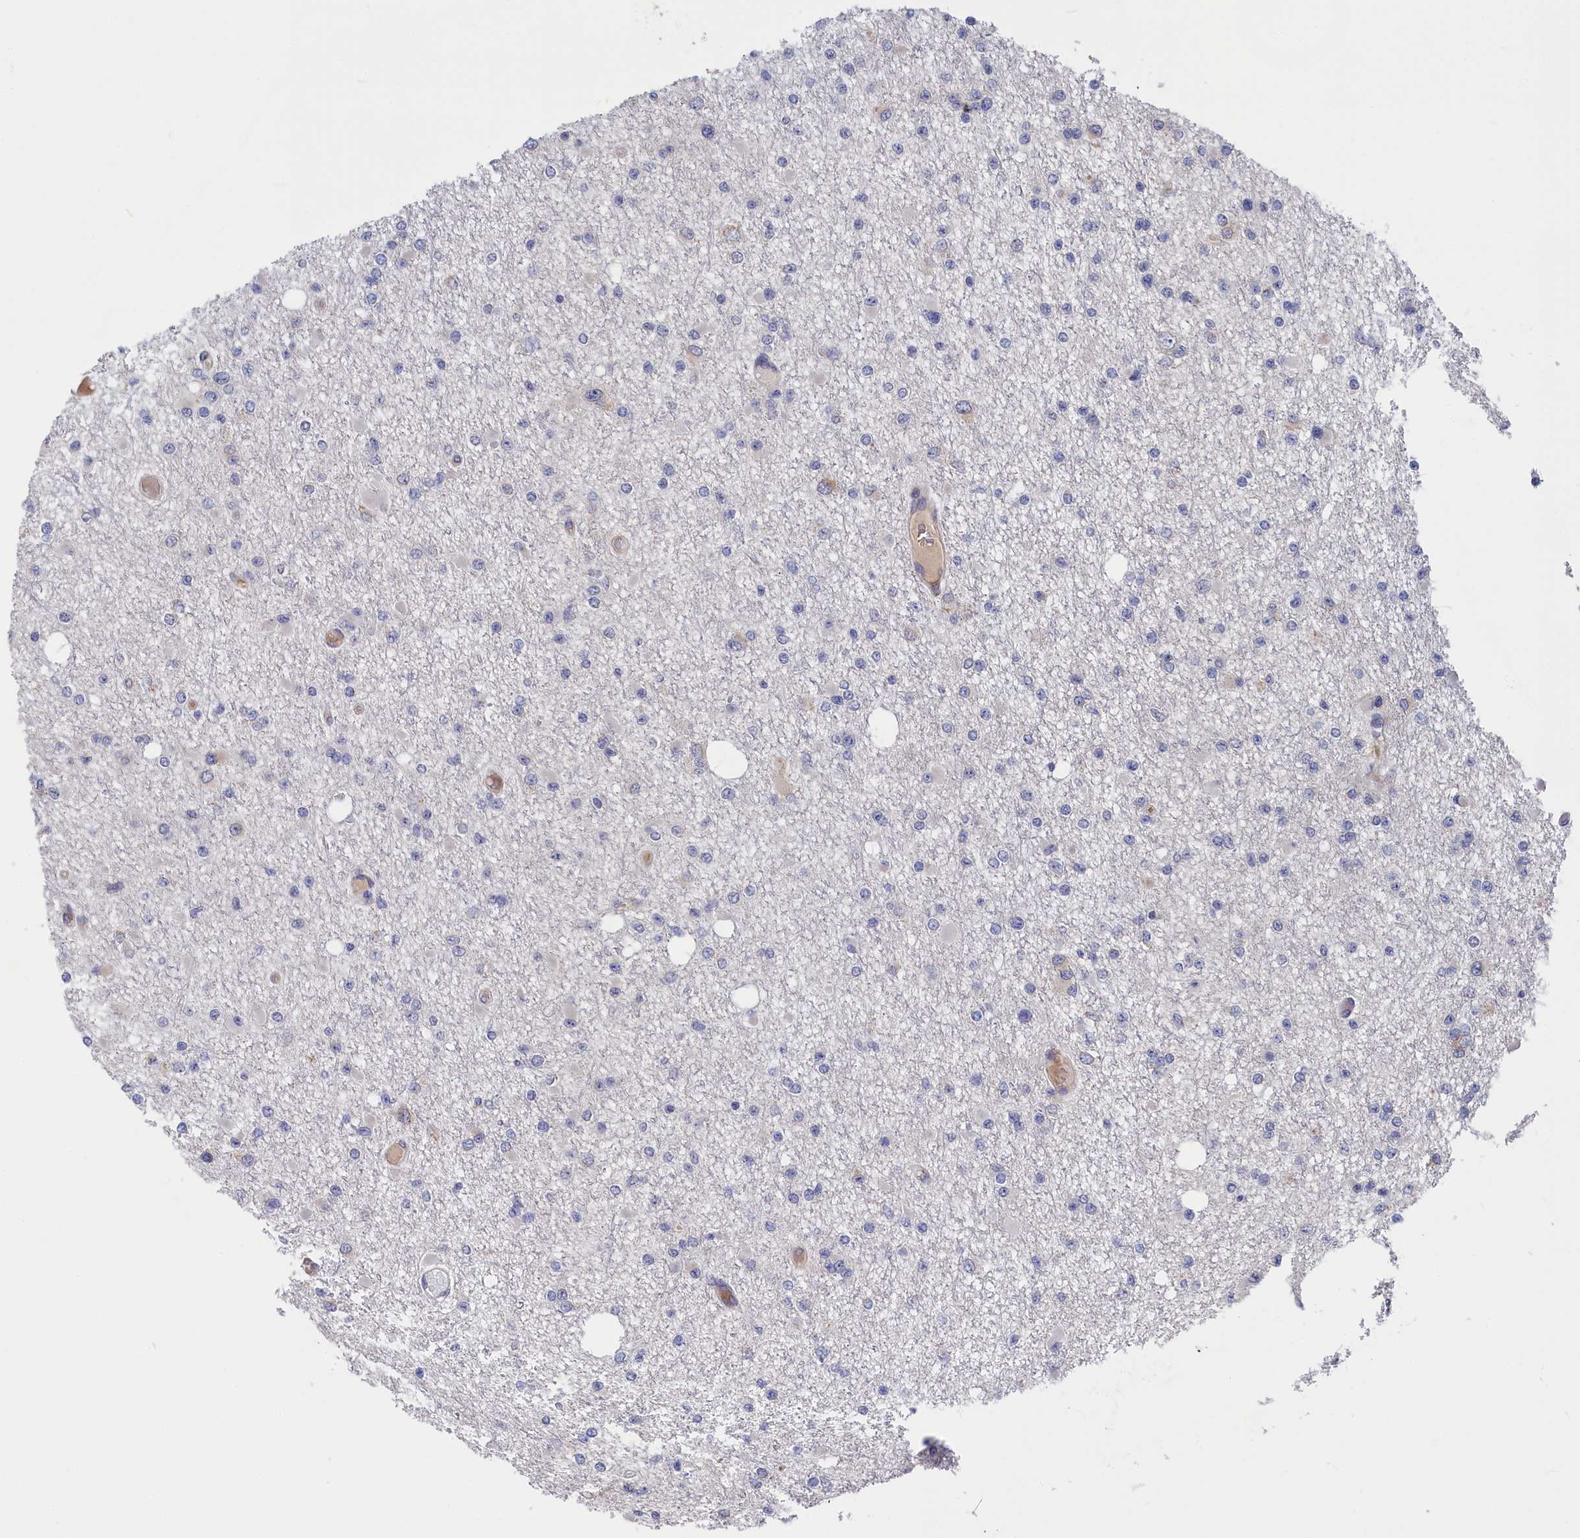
{"staining": {"intensity": "negative", "quantity": "none", "location": "none"}, "tissue": "glioma", "cell_type": "Tumor cells", "image_type": "cancer", "snomed": [{"axis": "morphology", "description": "Glioma, malignant, Low grade"}, {"axis": "topography", "description": "Brain"}], "caption": "A high-resolution micrograph shows IHC staining of malignant glioma (low-grade), which exhibits no significant positivity in tumor cells.", "gene": "CYB5D2", "patient": {"sex": "female", "age": 22}}